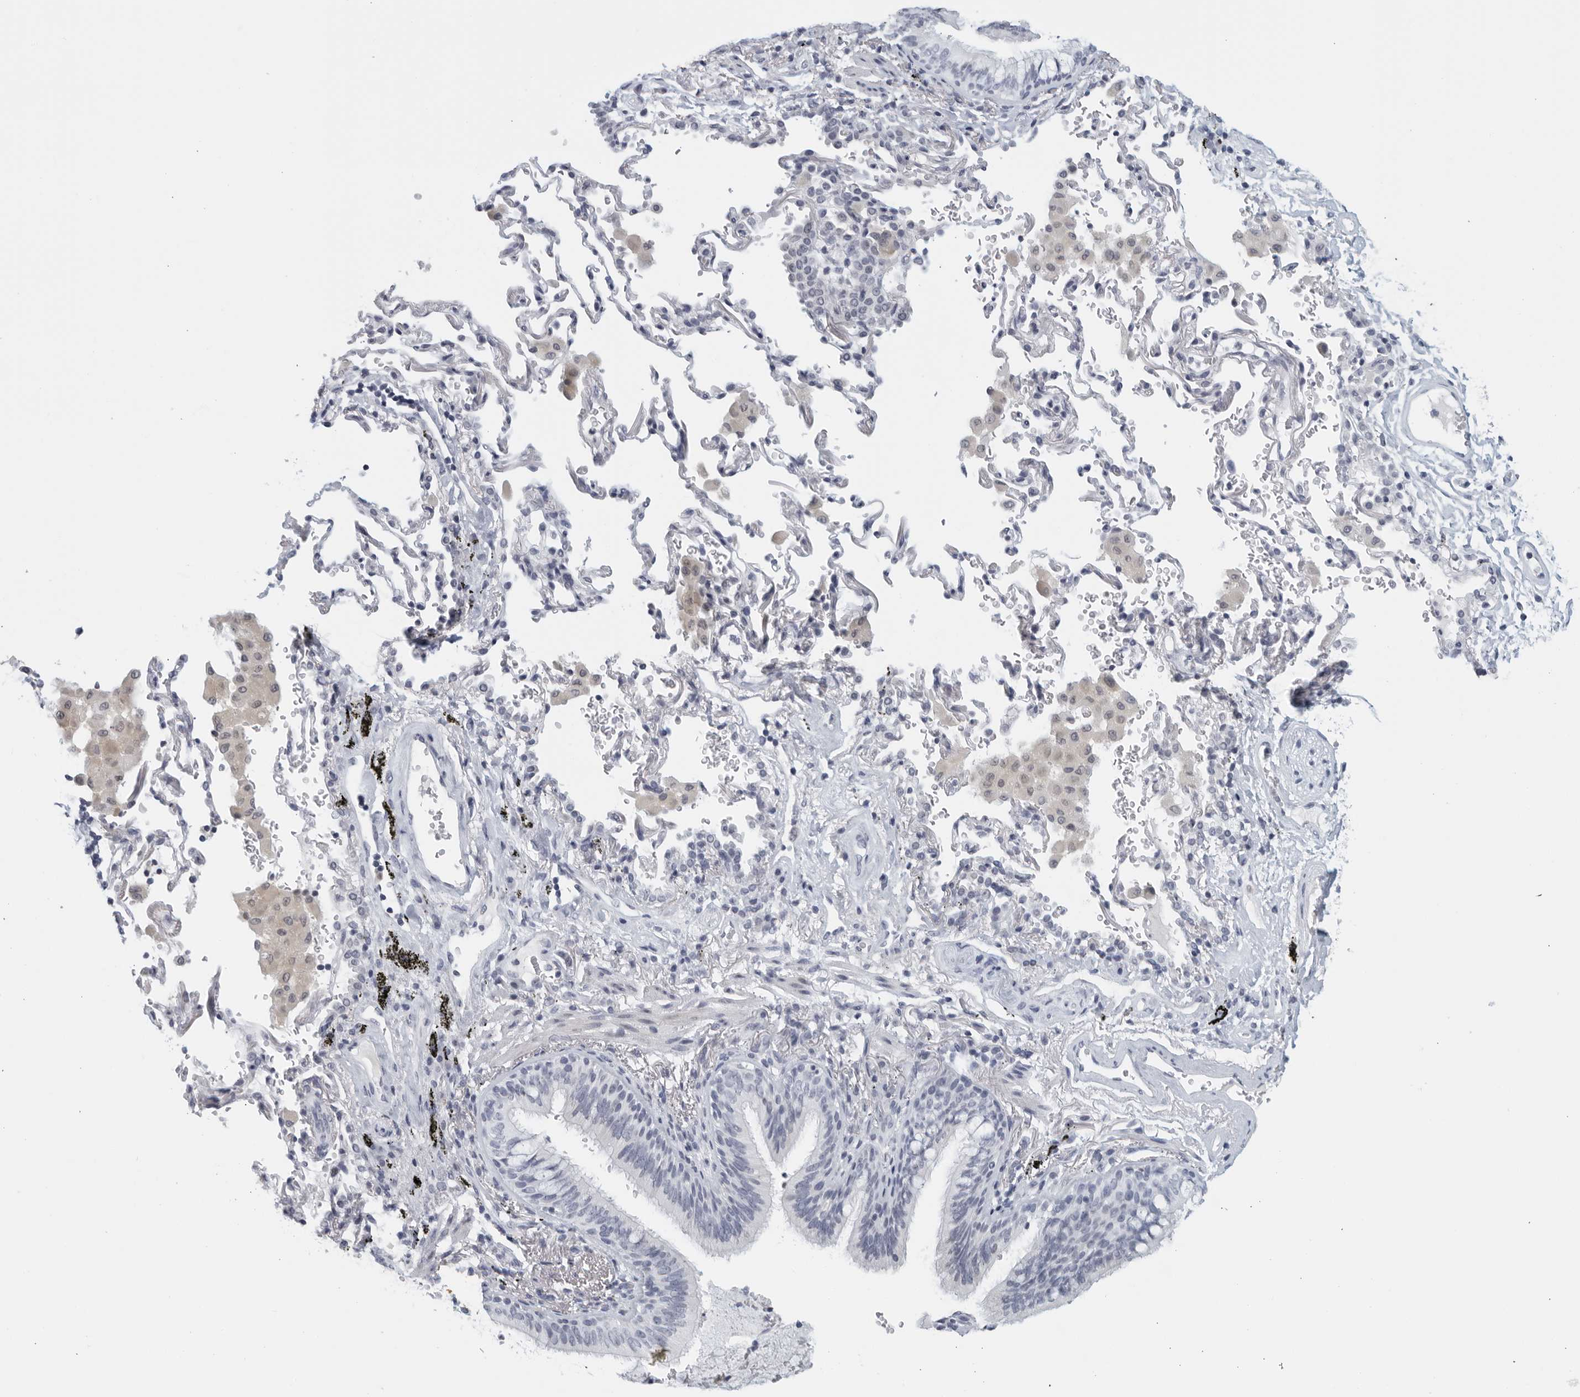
{"staining": {"intensity": "negative", "quantity": "none", "location": "none"}, "tissue": "bronchus", "cell_type": "Respiratory epithelial cells", "image_type": "normal", "snomed": [{"axis": "morphology", "description": "Normal tissue, NOS"}, {"axis": "morphology", "description": "Inflammation, NOS"}, {"axis": "topography", "description": "Bronchus"}], "caption": "Immunohistochemistry micrograph of unremarkable bronchus: bronchus stained with DAB exhibits no significant protein positivity in respiratory epithelial cells.", "gene": "MATN1", "patient": {"sex": "male", "age": 69}}